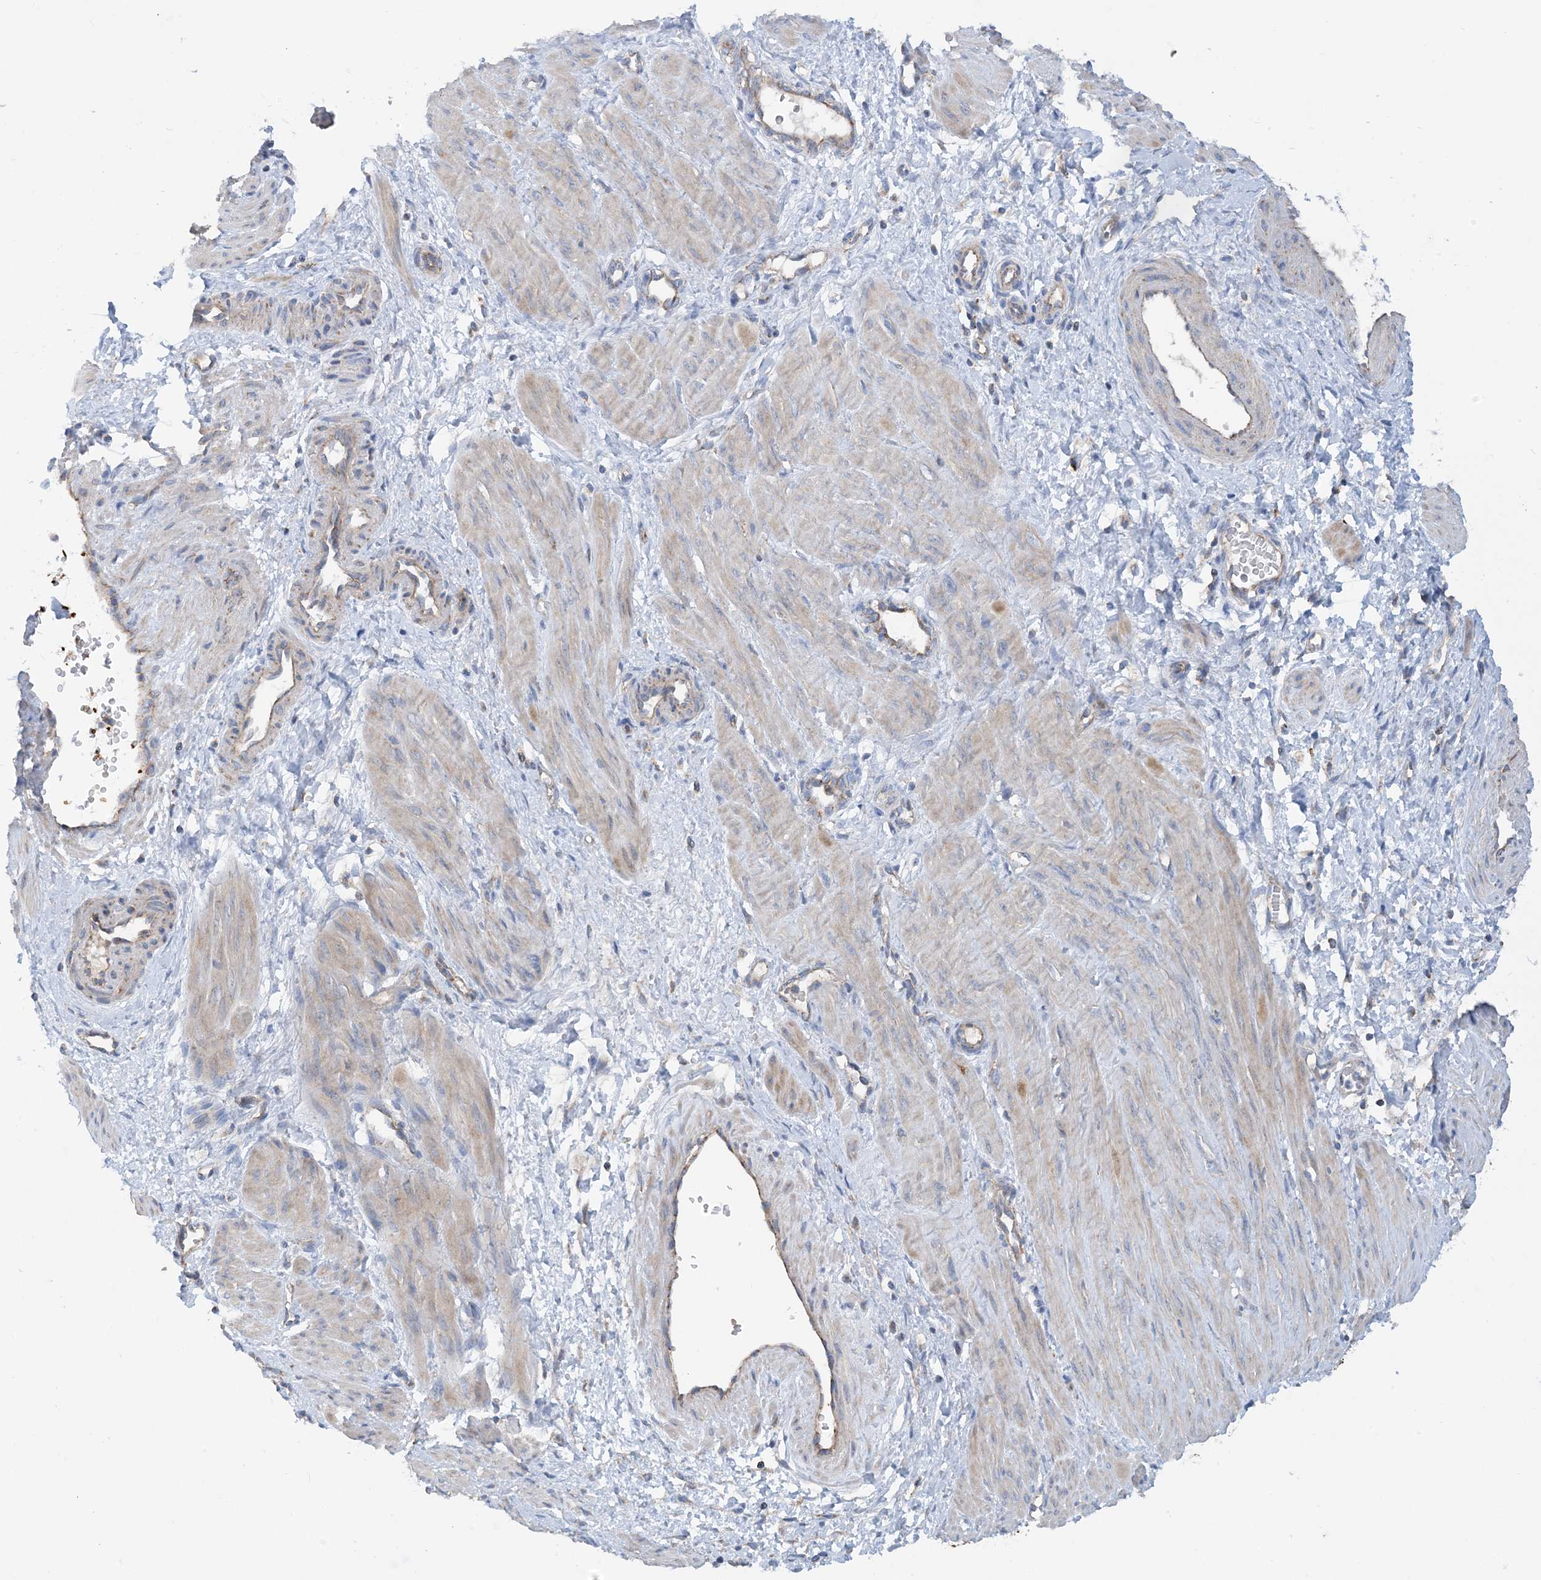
{"staining": {"intensity": "weak", "quantity": "25%-75%", "location": "cytoplasmic/membranous"}, "tissue": "smooth muscle", "cell_type": "Smooth muscle cells", "image_type": "normal", "snomed": [{"axis": "morphology", "description": "Normal tissue, NOS"}, {"axis": "topography", "description": "Endometrium"}], "caption": "Immunohistochemistry (IHC) staining of normal smooth muscle, which demonstrates low levels of weak cytoplasmic/membranous expression in approximately 25%-75% of smooth muscle cells indicating weak cytoplasmic/membranous protein staining. The staining was performed using DAB (3,3'-diaminobenzidine) (brown) for protein detection and nuclei were counterstained in hematoxylin (blue).", "gene": "PHOSPHO2", "patient": {"sex": "female", "age": 33}}